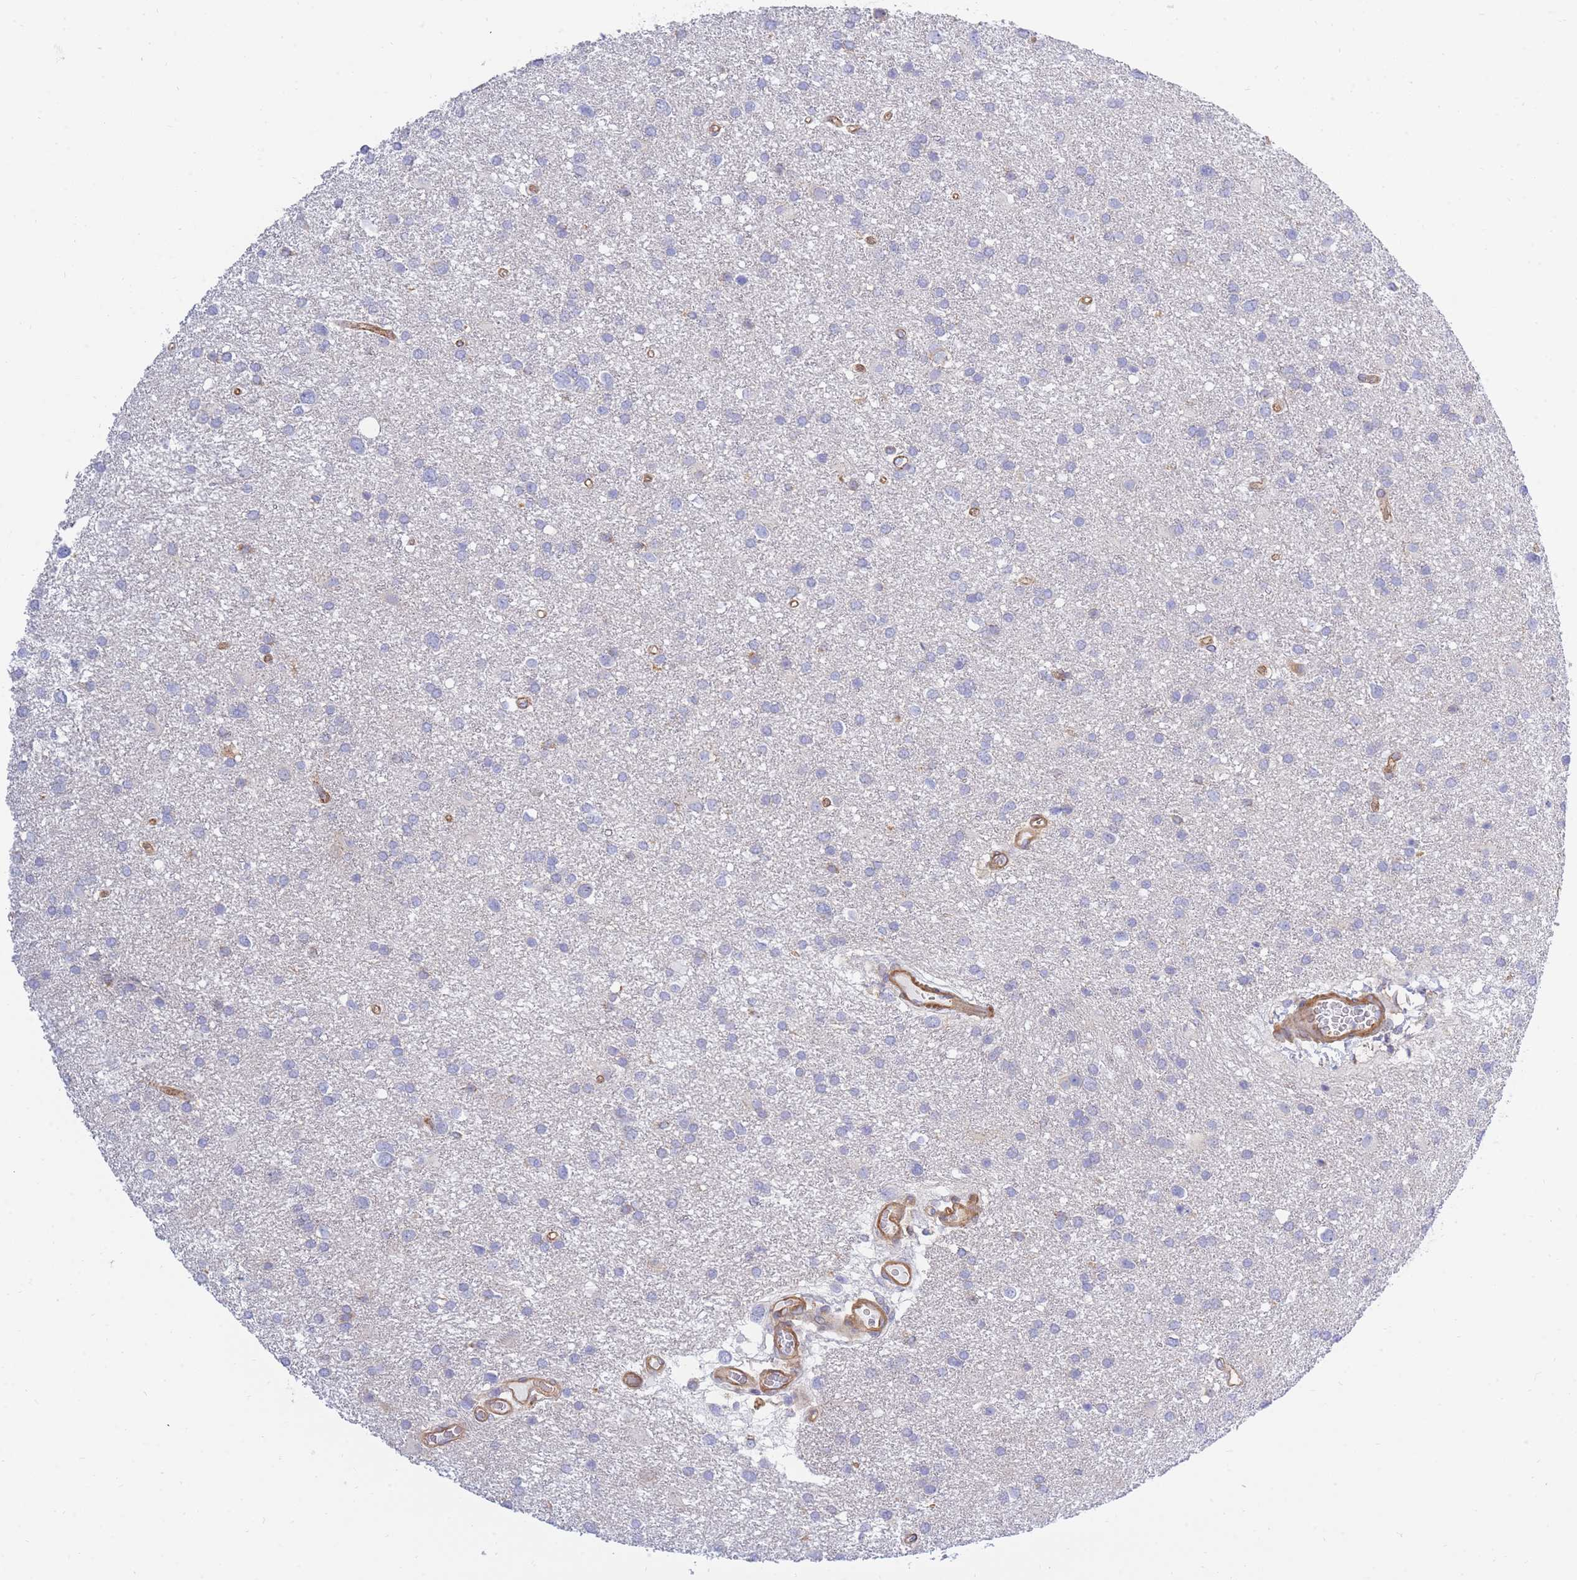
{"staining": {"intensity": "negative", "quantity": "none", "location": "none"}, "tissue": "glioma", "cell_type": "Tumor cells", "image_type": "cancer", "snomed": [{"axis": "morphology", "description": "Glioma, malignant, Low grade"}, {"axis": "topography", "description": "Brain"}], "caption": "Tumor cells are negative for protein expression in human glioma.", "gene": "REM1", "patient": {"sex": "female", "age": 32}}